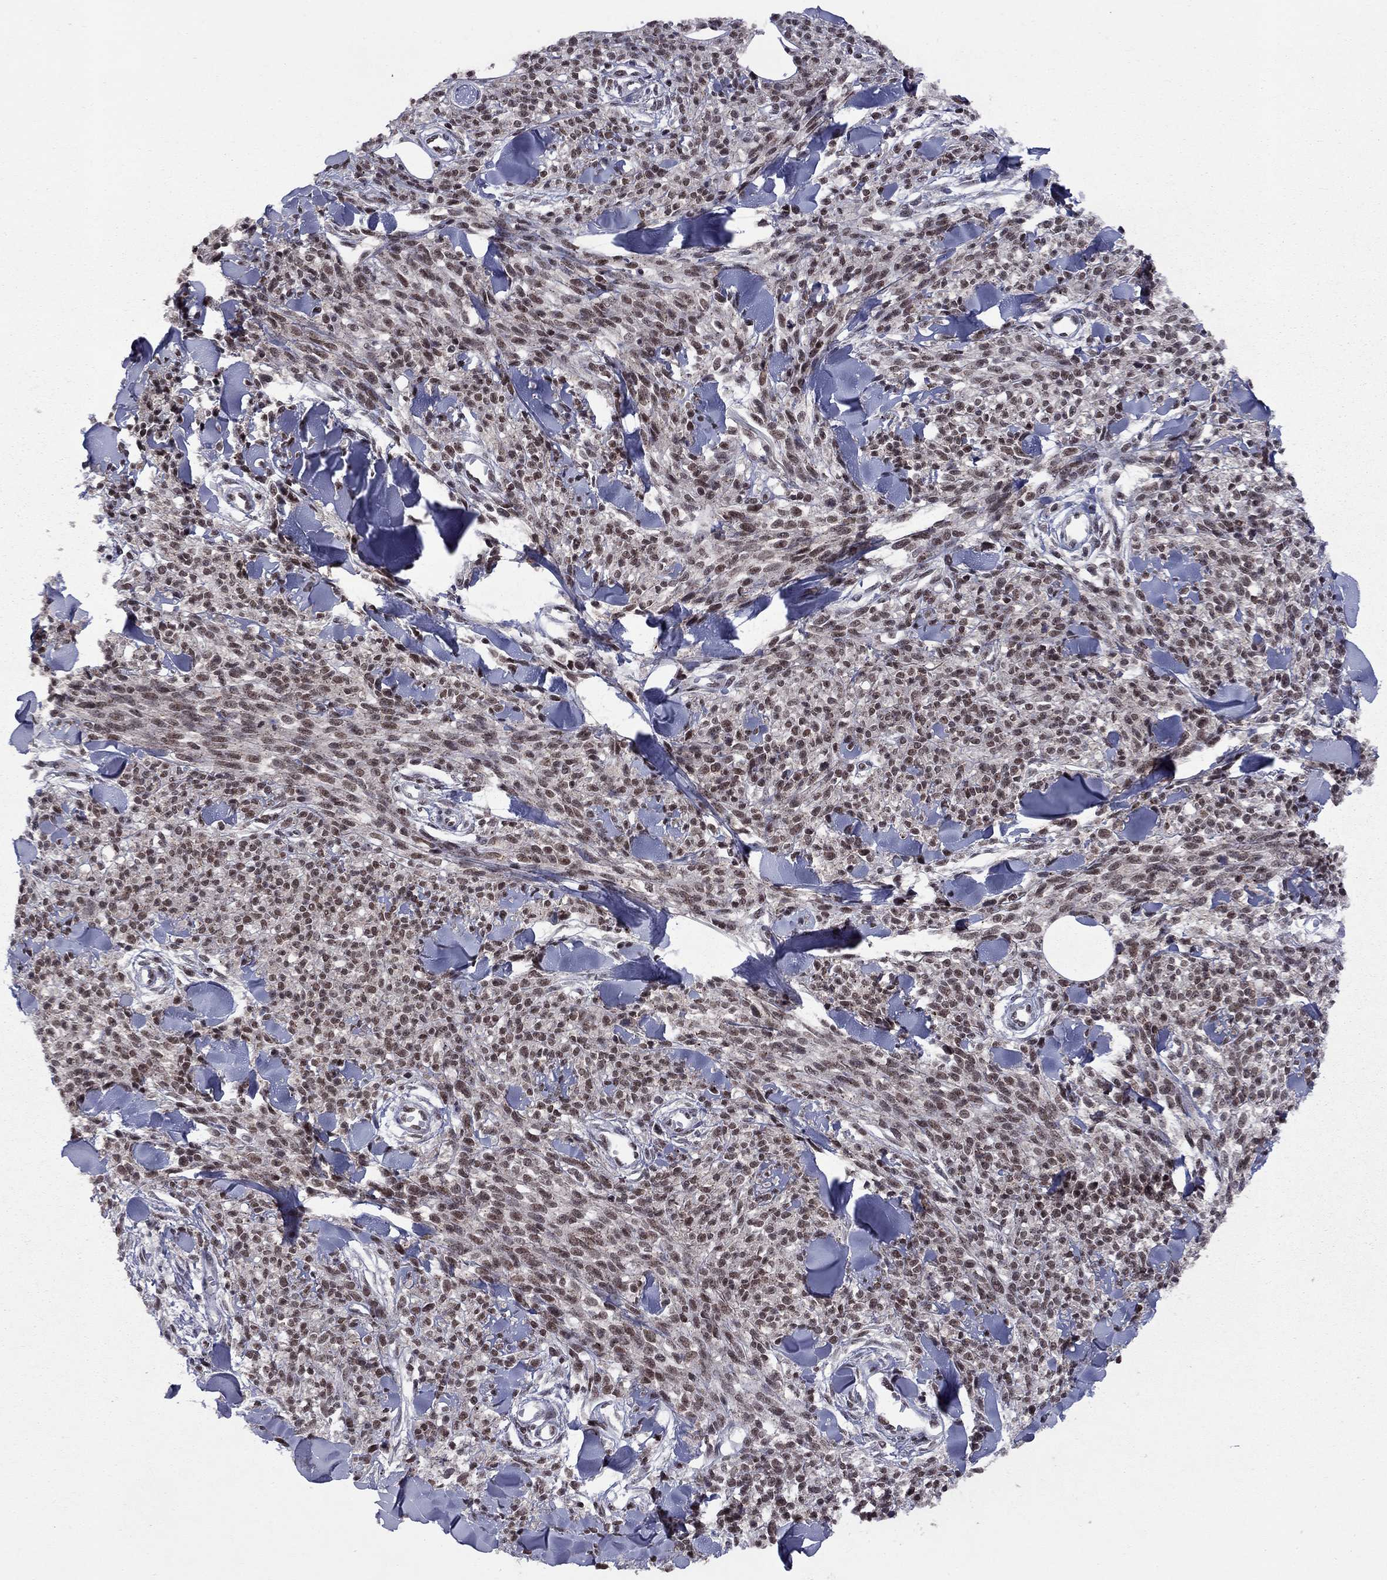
{"staining": {"intensity": "moderate", "quantity": ">75%", "location": "nuclear"}, "tissue": "melanoma", "cell_type": "Tumor cells", "image_type": "cancer", "snomed": [{"axis": "morphology", "description": "Malignant melanoma, NOS"}, {"axis": "topography", "description": "Skin"}, {"axis": "topography", "description": "Skin of trunk"}], "caption": "There is medium levels of moderate nuclear staining in tumor cells of malignant melanoma, as demonstrated by immunohistochemical staining (brown color).", "gene": "TAF9", "patient": {"sex": "male", "age": 74}}